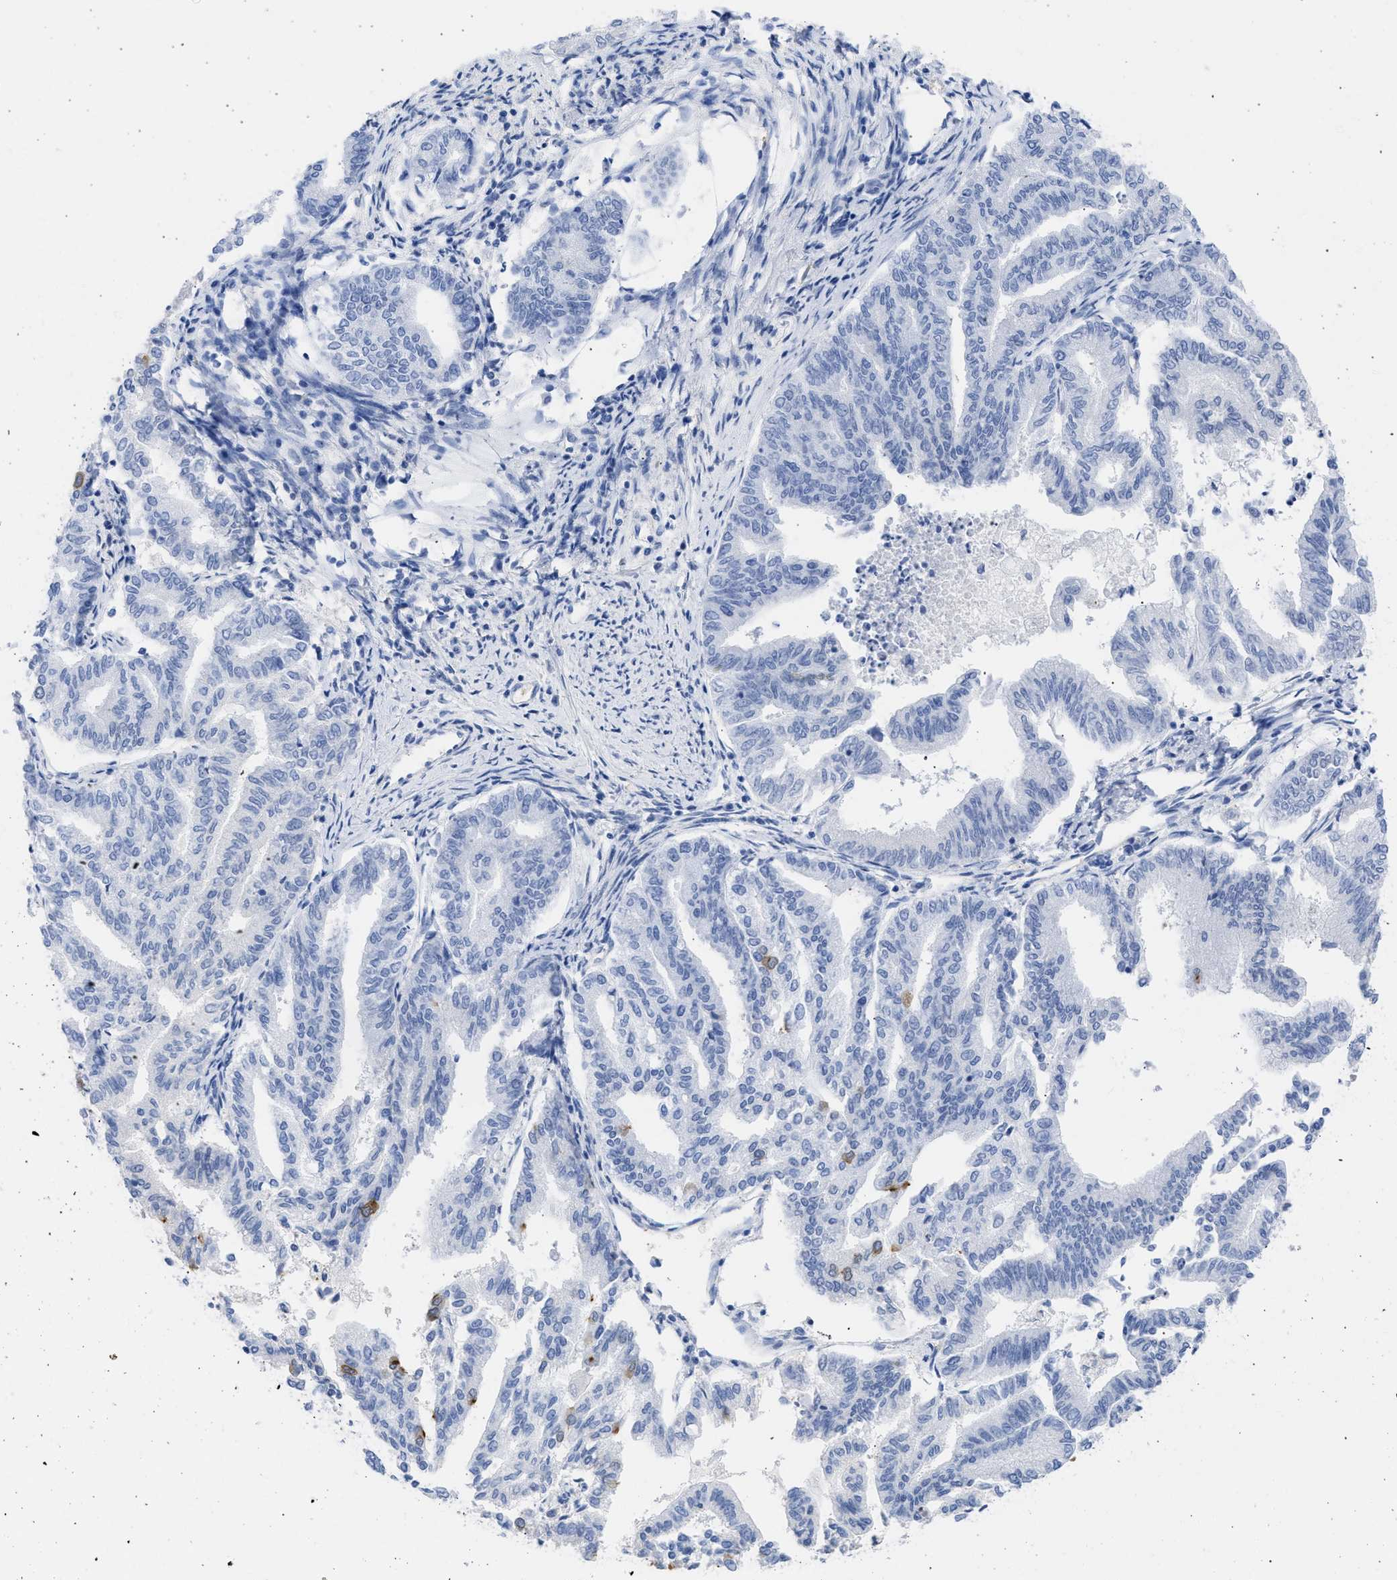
{"staining": {"intensity": "negative", "quantity": "none", "location": "none"}, "tissue": "endometrial cancer", "cell_type": "Tumor cells", "image_type": "cancer", "snomed": [{"axis": "morphology", "description": "Adenocarcinoma, NOS"}, {"axis": "topography", "description": "Endometrium"}], "caption": "Tumor cells show no significant positivity in adenocarcinoma (endometrial).", "gene": "RSPH1", "patient": {"sex": "female", "age": 79}}